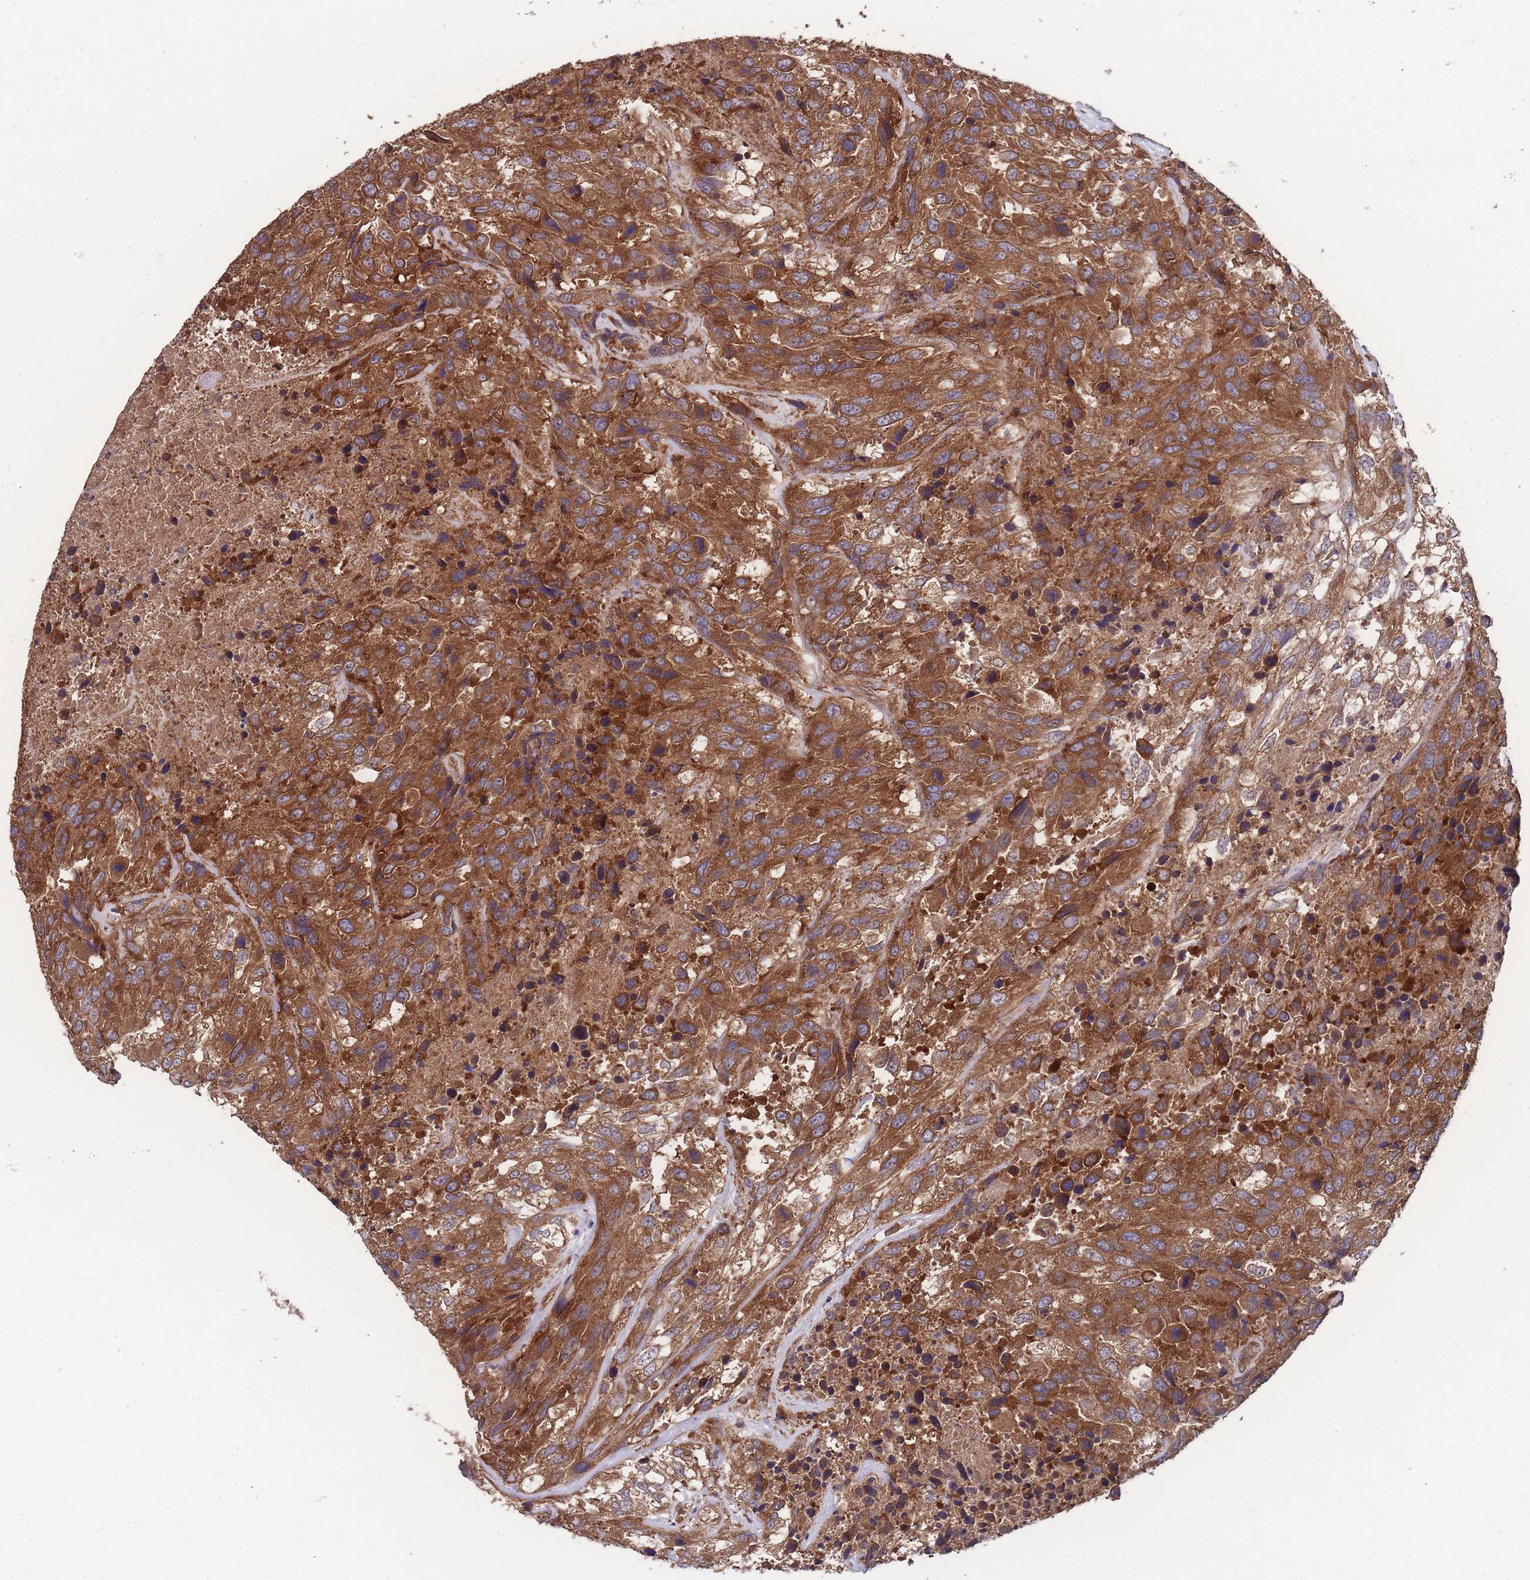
{"staining": {"intensity": "strong", "quantity": ">75%", "location": "cytoplasmic/membranous"}, "tissue": "urothelial cancer", "cell_type": "Tumor cells", "image_type": "cancer", "snomed": [{"axis": "morphology", "description": "Urothelial carcinoma, High grade"}, {"axis": "topography", "description": "Urinary bladder"}], "caption": "Tumor cells demonstrate high levels of strong cytoplasmic/membranous positivity in about >75% of cells in high-grade urothelial carcinoma.", "gene": "ZPR1", "patient": {"sex": "female", "age": 70}}